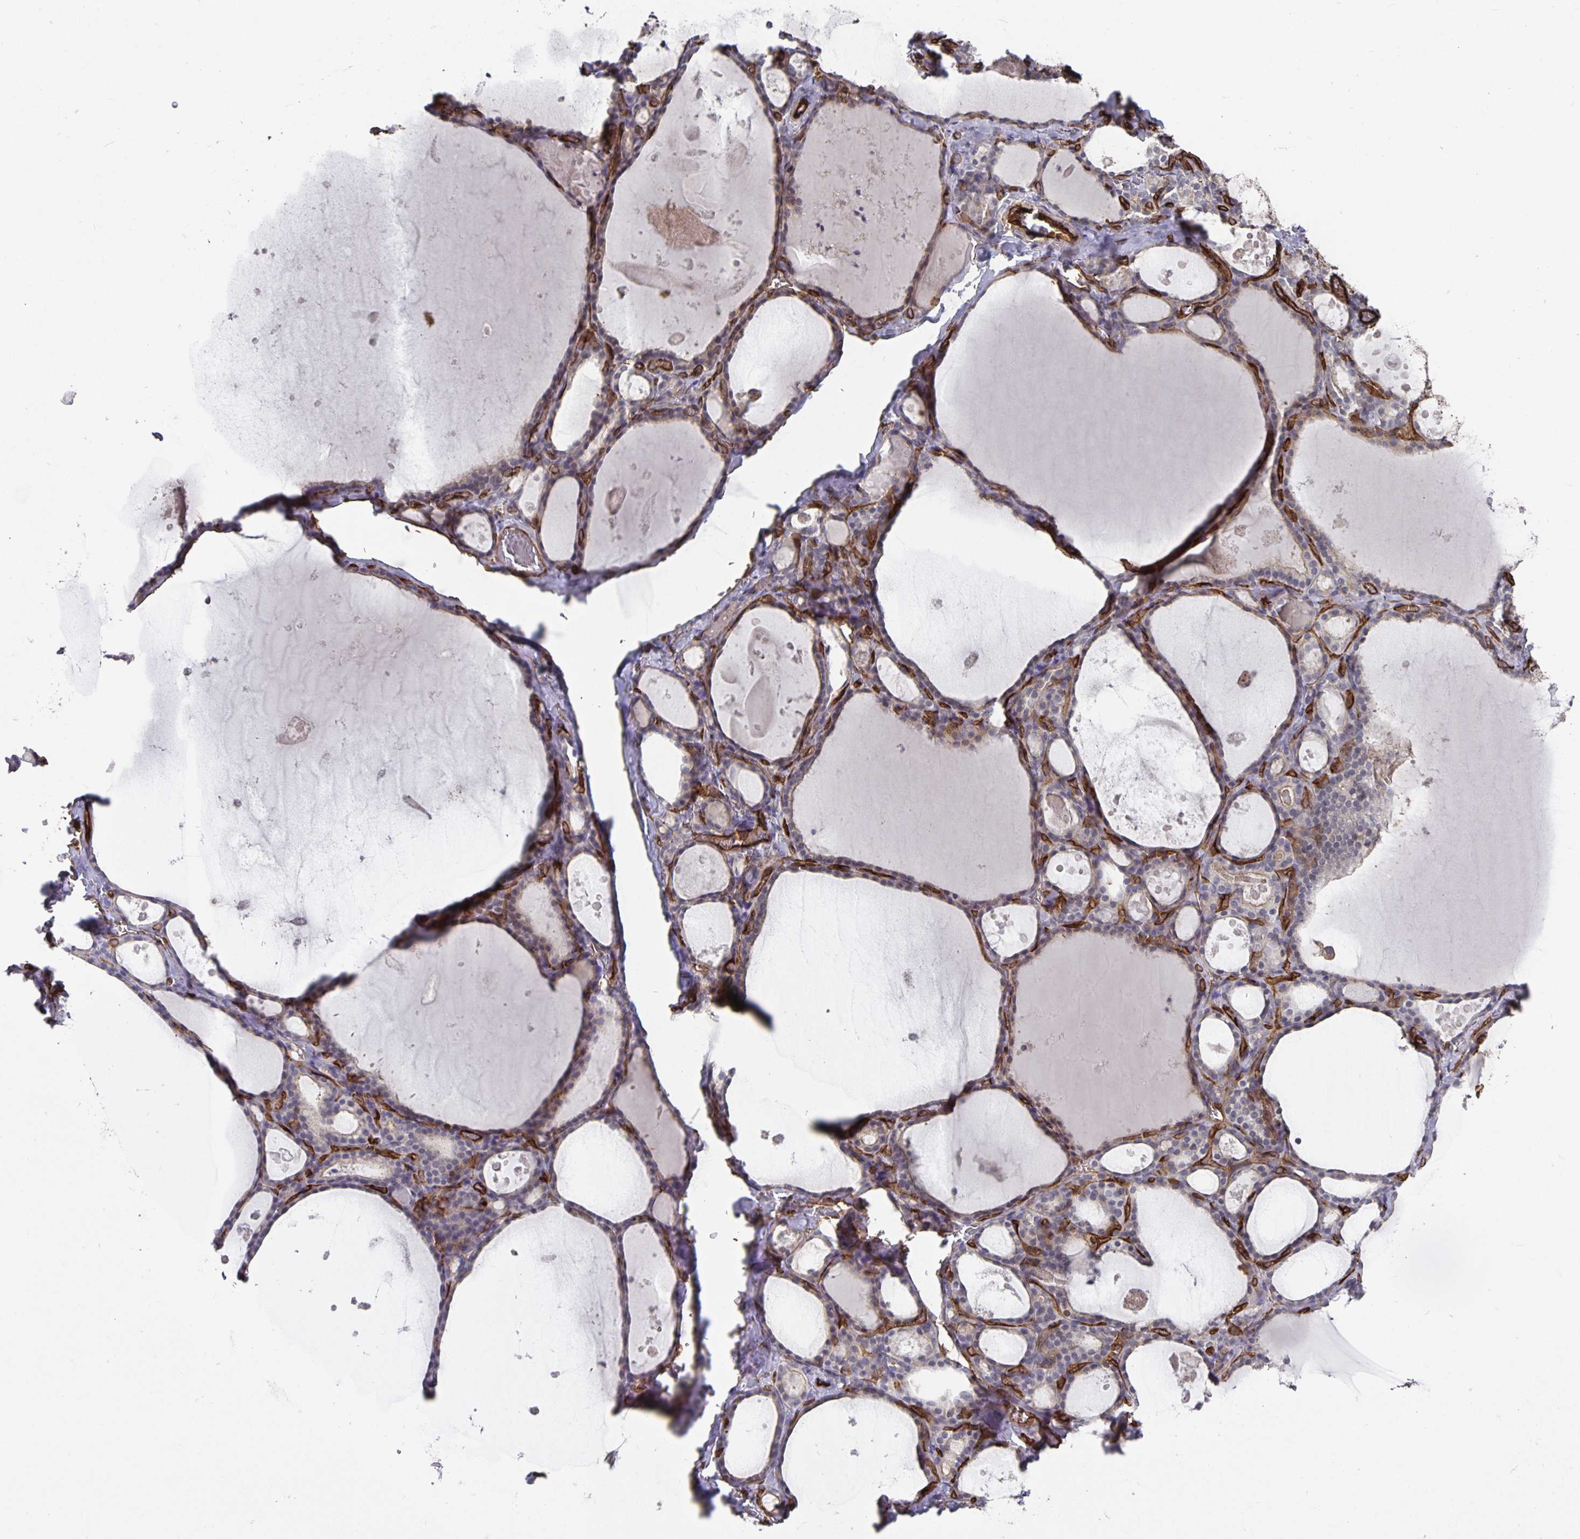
{"staining": {"intensity": "negative", "quantity": "none", "location": "none"}, "tissue": "thyroid gland", "cell_type": "Glandular cells", "image_type": "normal", "snomed": [{"axis": "morphology", "description": "Normal tissue, NOS"}, {"axis": "topography", "description": "Thyroid gland"}], "caption": "DAB (3,3'-diaminobenzidine) immunohistochemical staining of benign thyroid gland reveals no significant positivity in glandular cells. (DAB immunohistochemistry (IHC), high magnification).", "gene": "PODXL", "patient": {"sex": "male", "age": 56}}